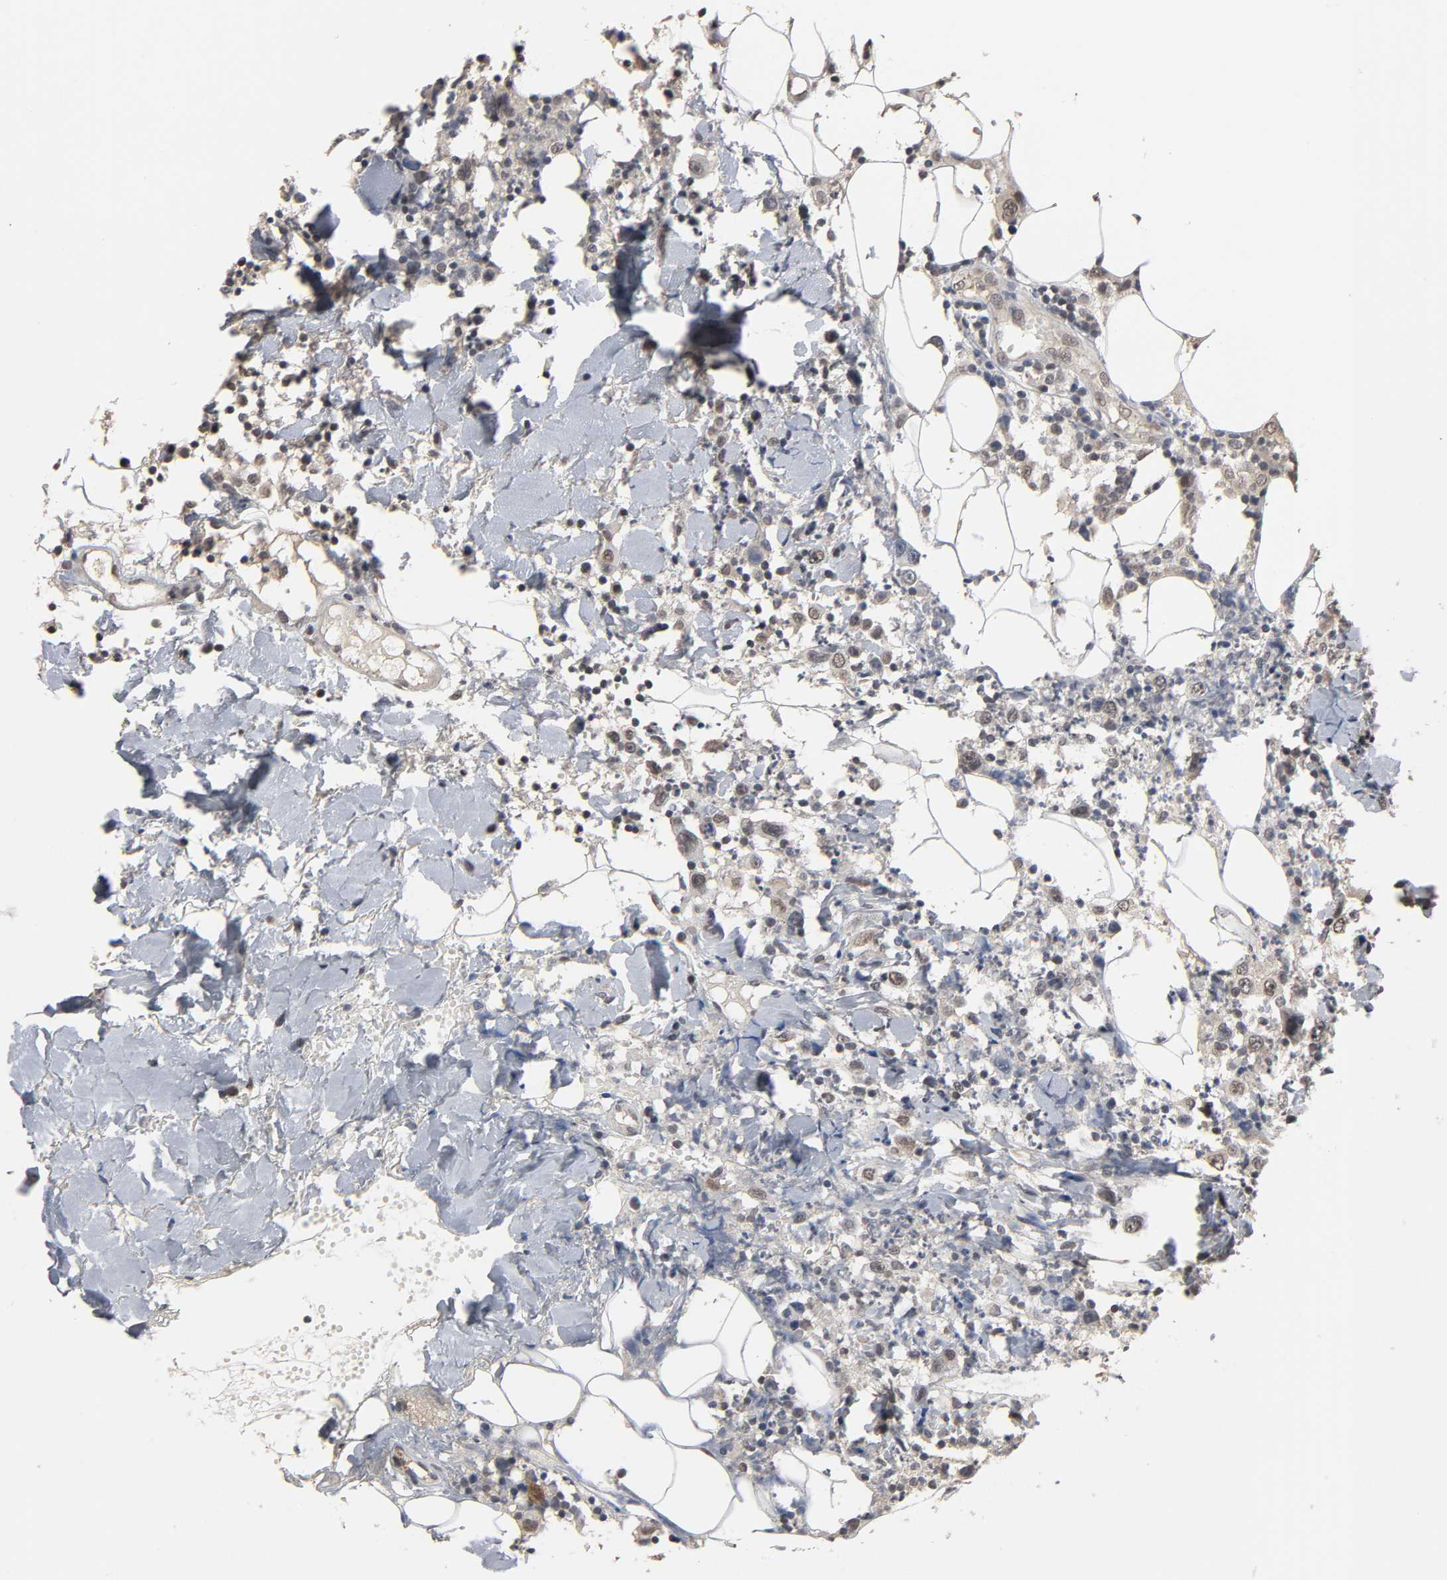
{"staining": {"intensity": "weak", "quantity": ">75%", "location": "cytoplasmic/membranous,nuclear"}, "tissue": "thyroid cancer", "cell_type": "Tumor cells", "image_type": "cancer", "snomed": [{"axis": "morphology", "description": "Carcinoma, NOS"}, {"axis": "topography", "description": "Thyroid gland"}], "caption": "The micrograph shows immunohistochemical staining of thyroid cancer. There is weak cytoplasmic/membranous and nuclear positivity is seen in about >75% of tumor cells.", "gene": "HTR1E", "patient": {"sex": "female", "age": 77}}